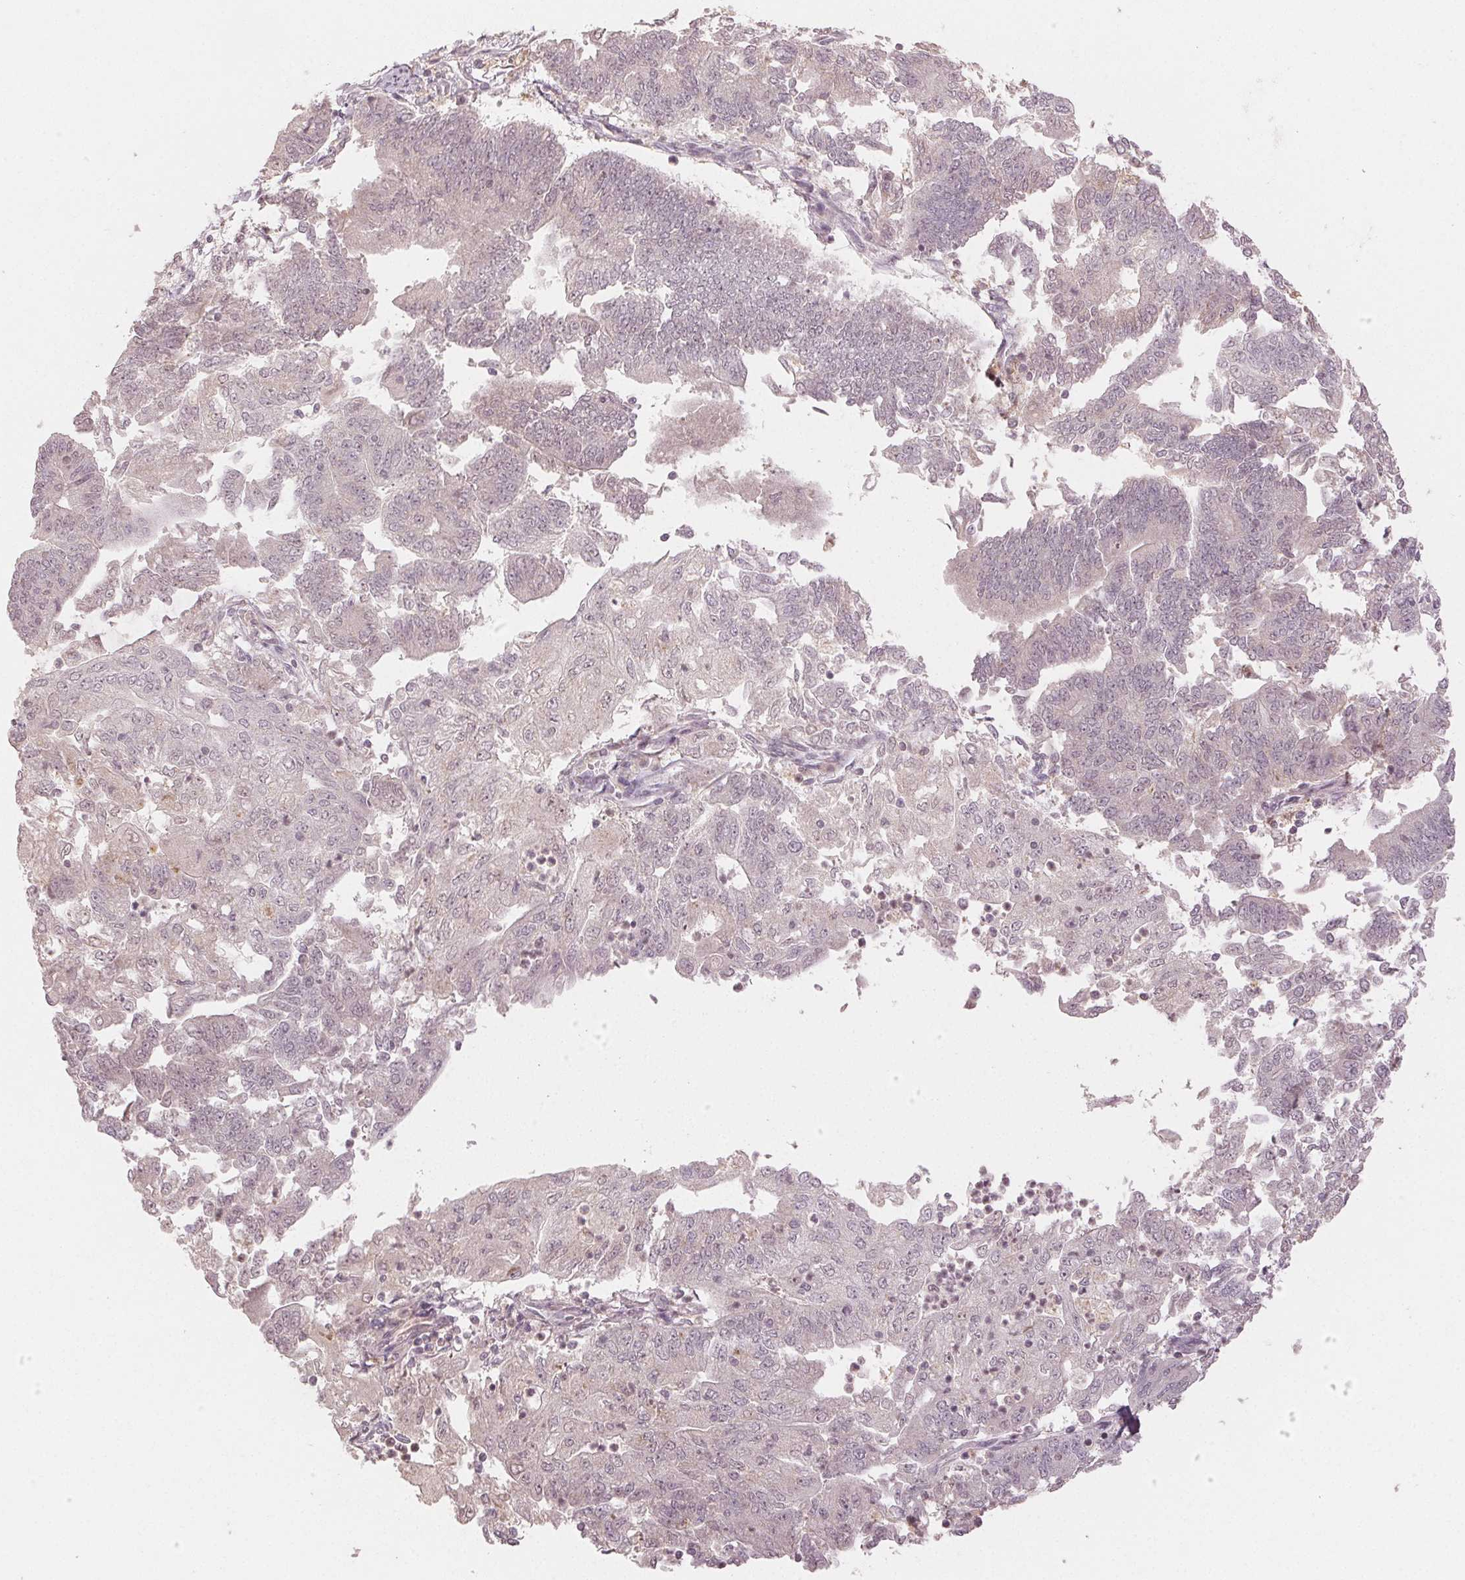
{"staining": {"intensity": "negative", "quantity": "none", "location": "none"}, "tissue": "endometrial cancer", "cell_type": "Tumor cells", "image_type": "cancer", "snomed": [{"axis": "morphology", "description": "Adenocarcinoma, NOS"}, {"axis": "topography", "description": "Endometrium"}], "caption": "A micrograph of human endometrial cancer is negative for staining in tumor cells. (DAB (3,3'-diaminobenzidine) IHC, high magnification).", "gene": "MAPK14", "patient": {"sex": "female", "age": 70}}